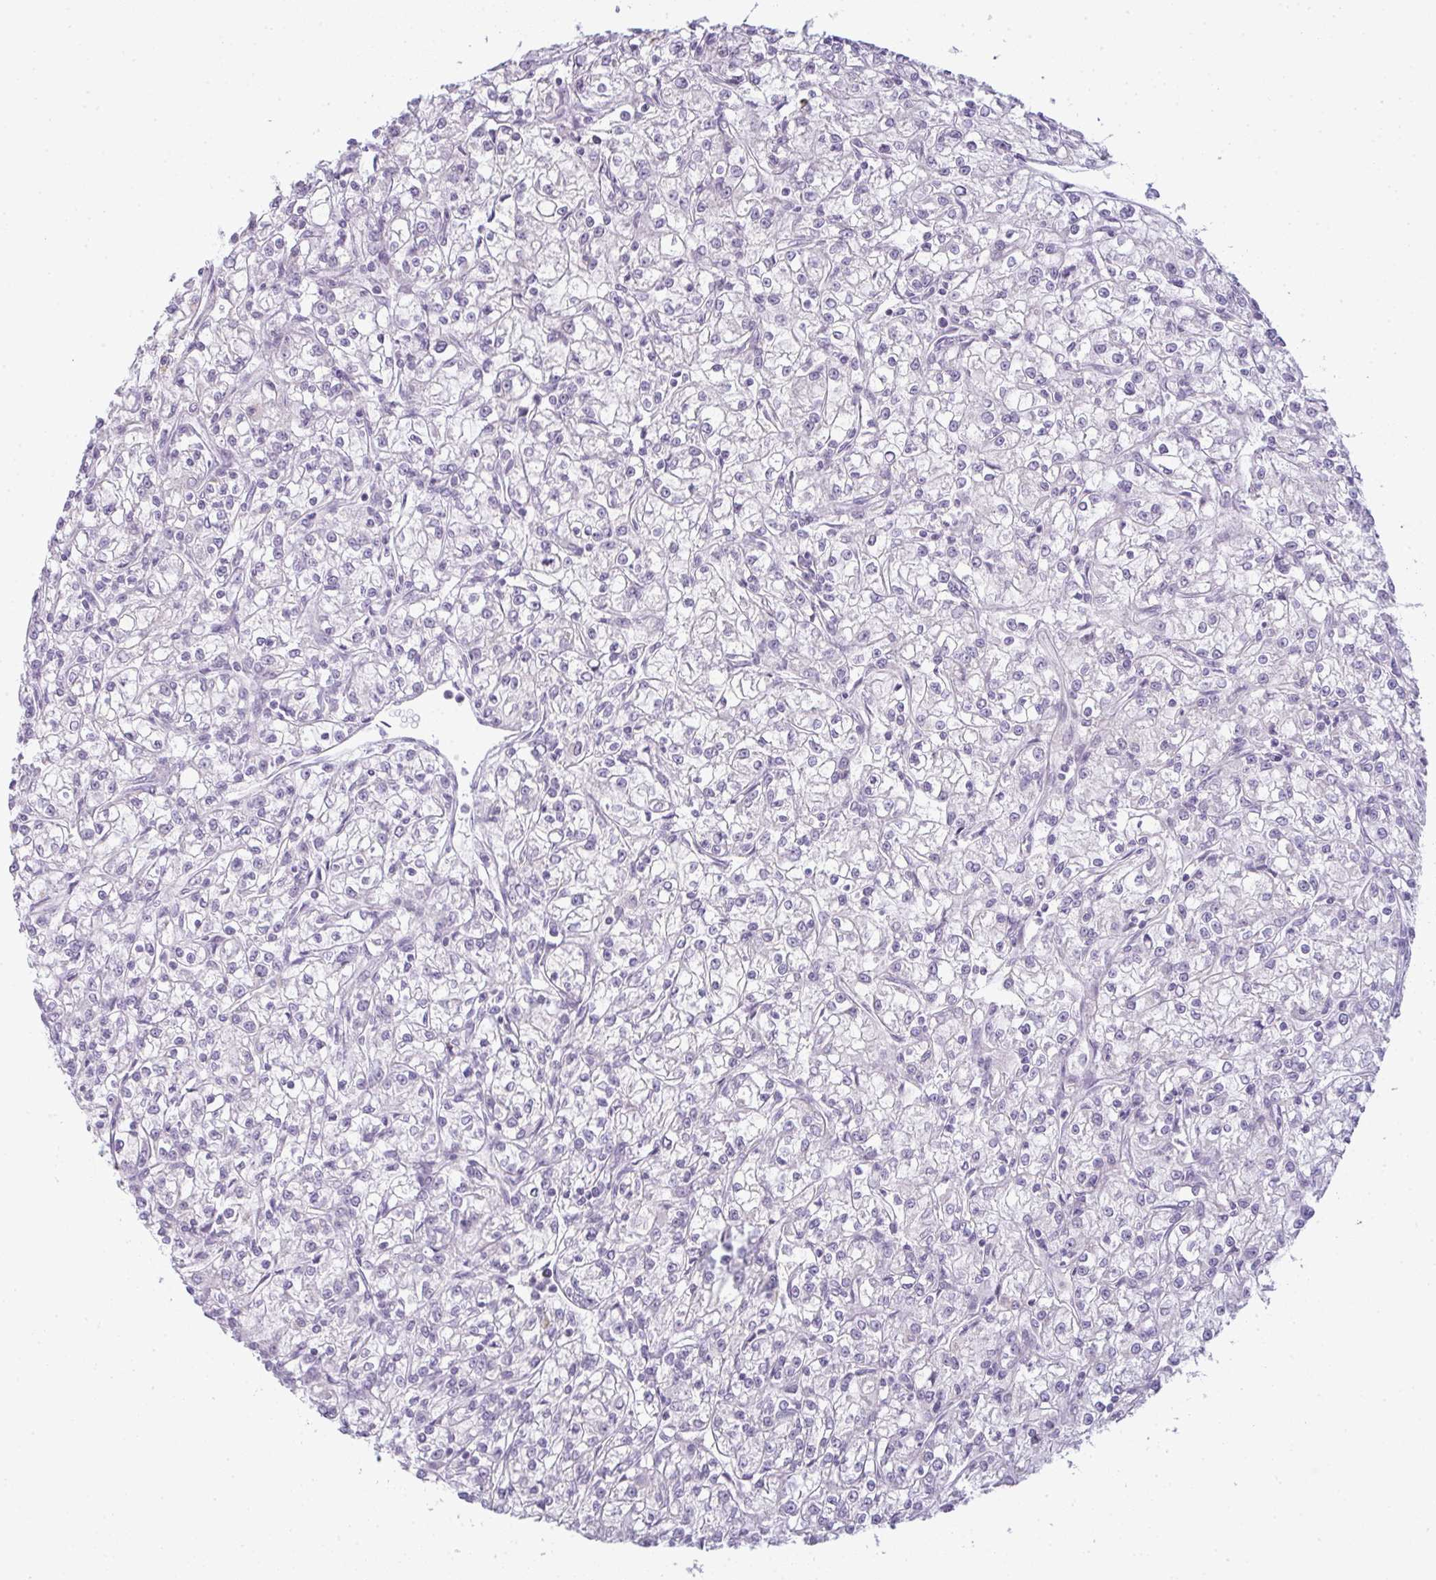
{"staining": {"intensity": "negative", "quantity": "none", "location": "none"}, "tissue": "renal cancer", "cell_type": "Tumor cells", "image_type": "cancer", "snomed": [{"axis": "morphology", "description": "Adenocarcinoma, NOS"}, {"axis": "topography", "description": "Kidney"}], "caption": "Protein analysis of renal cancer shows no significant positivity in tumor cells.", "gene": "SIRPB2", "patient": {"sex": "female", "age": 59}}